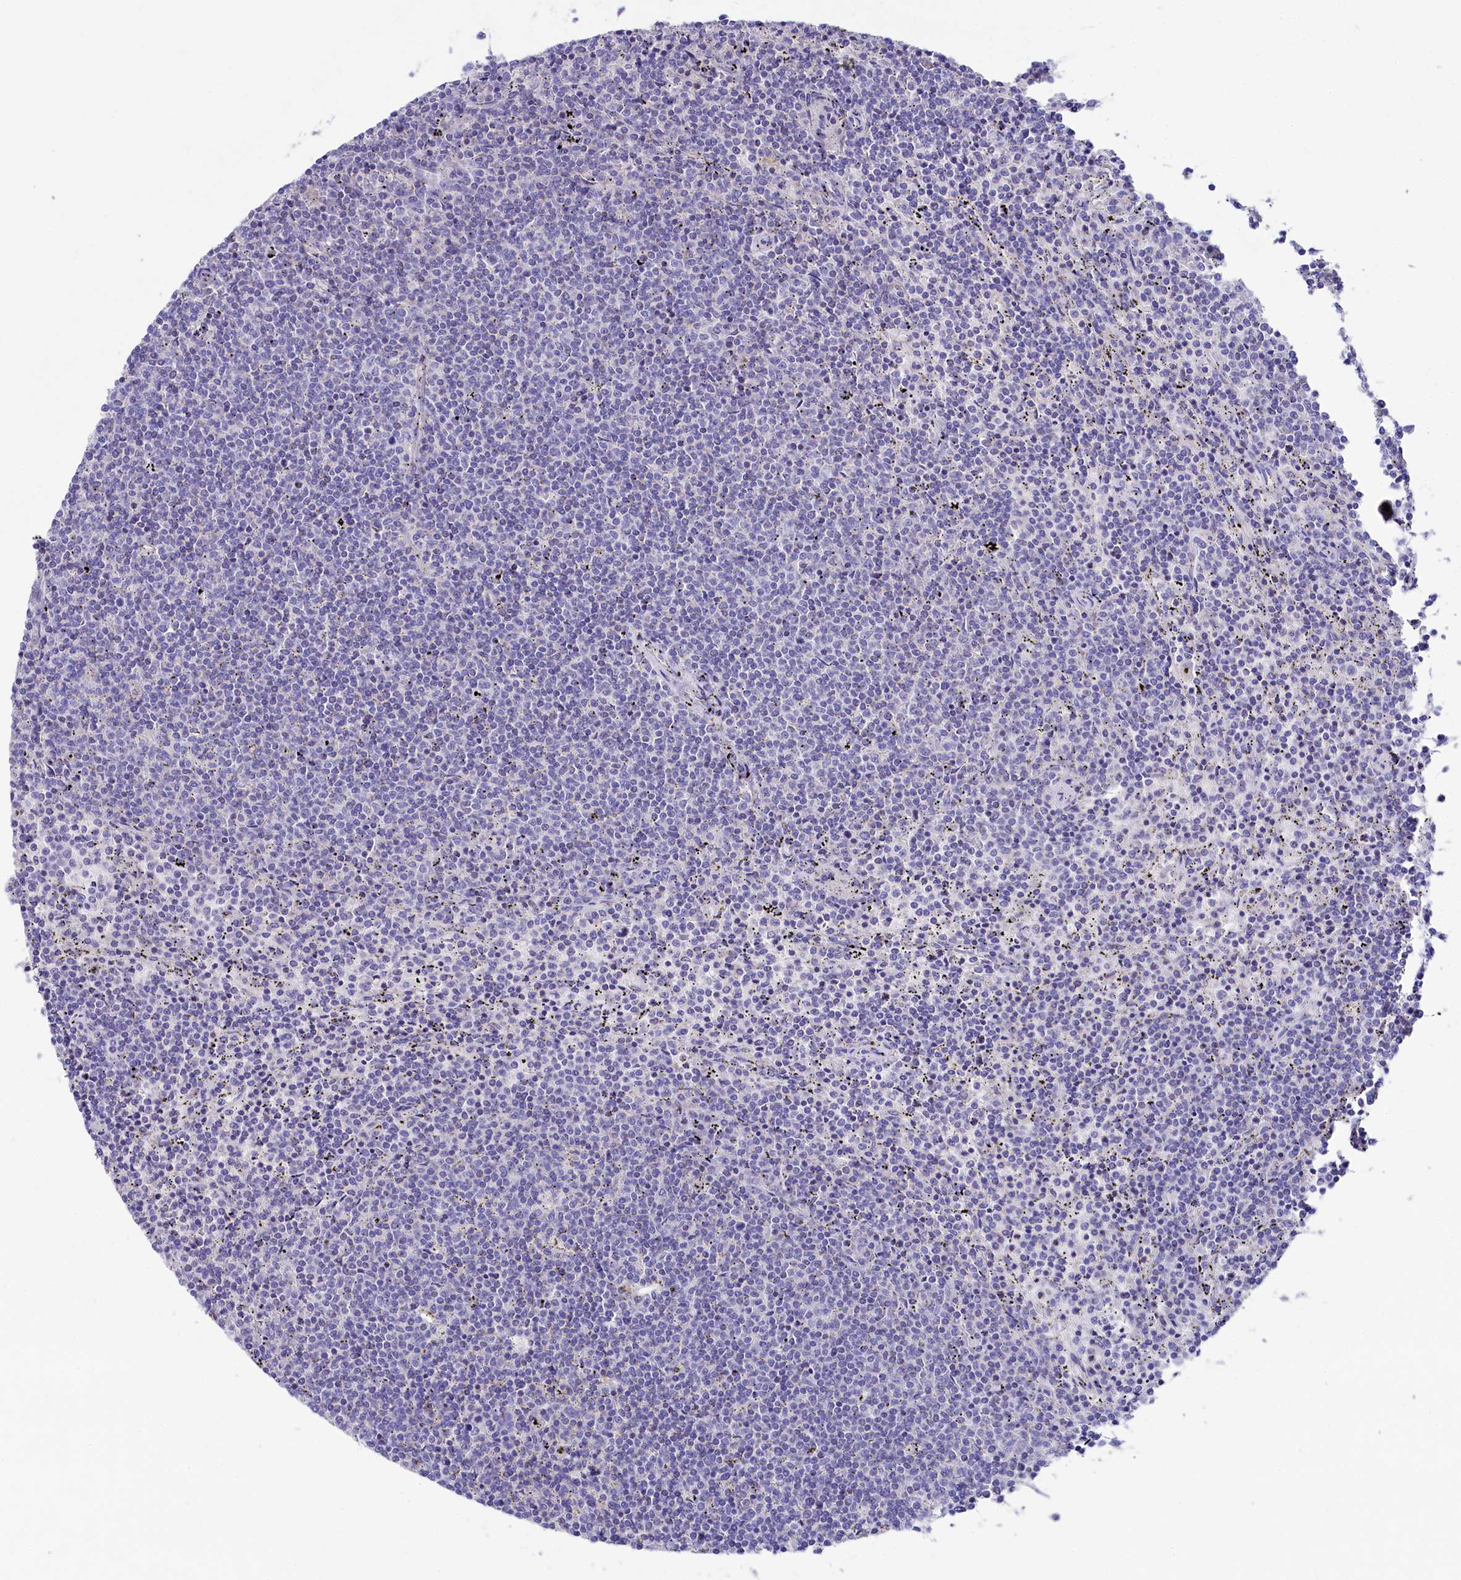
{"staining": {"intensity": "negative", "quantity": "none", "location": "none"}, "tissue": "lymphoma", "cell_type": "Tumor cells", "image_type": "cancer", "snomed": [{"axis": "morphology", "description": "Malignant lymphoma, non-Hodgkin's type, Low grade"}, {"axis": "topography", "description": "Spleen"}], "caption": "Tumor cells are negative for protein expression in human low-grade malignant lymphoma, non-Hodgkin's type.", "gene": "VPS26B", "patient": {"sex": "female", "age": 50}}